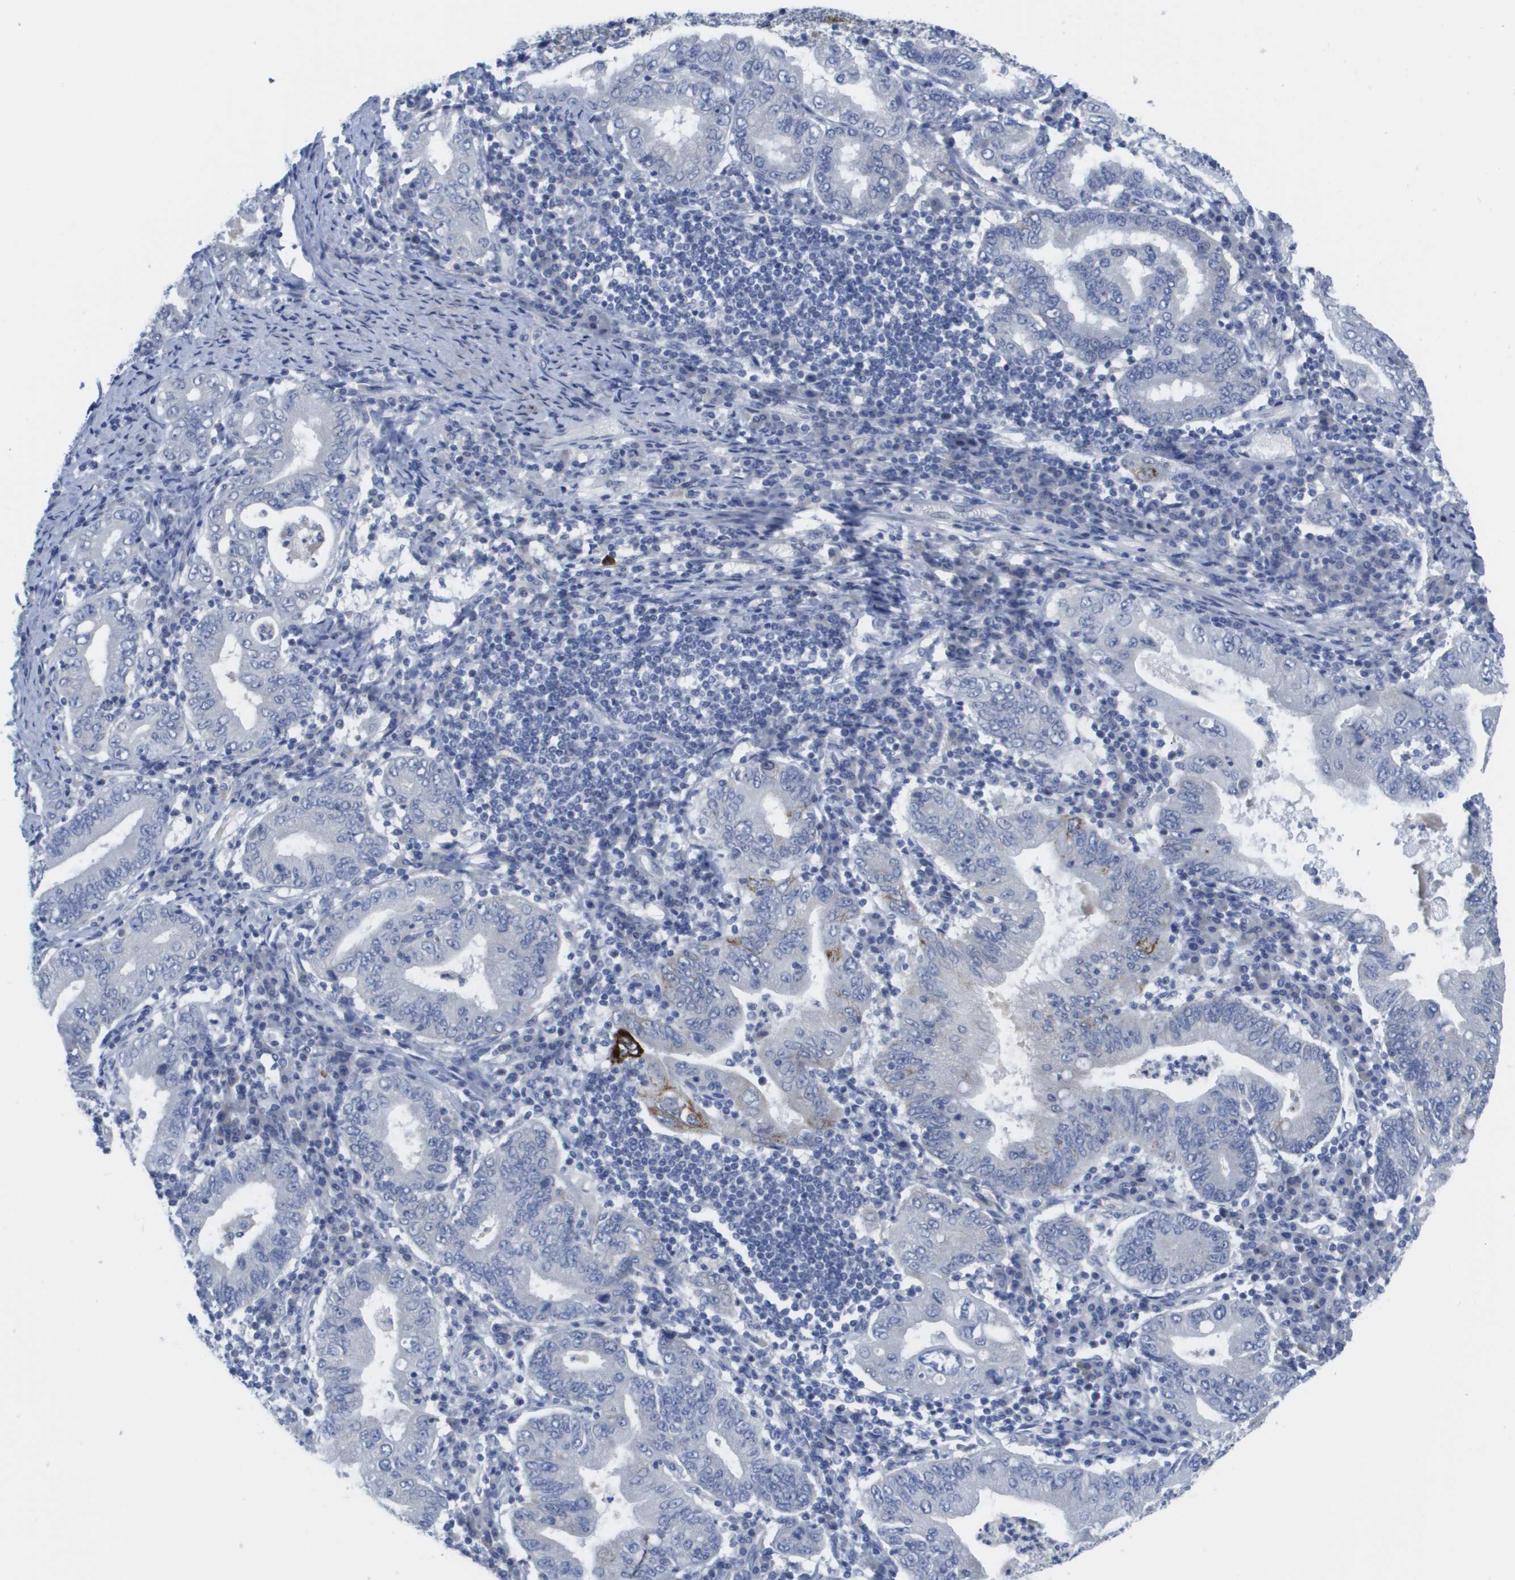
{"staining": {"intensity": "negative", "quantity": "none", "location": "none"}, "tissue": "stomach cancer", "cell_type": "Tumor cells", "image_type": "cancer", "snomed": [{"axis": "morphology", "description": "Normal tissue, NOS"}, {"axis": "morphology", "description": "Adenocarcinoma, NOS"}, {"axis": "topography", "description": "Esophagus"}, {"axis": "topography", "description": "Stomach, upper"}, {"axis": "topography", "description": "Peripheral nerve tissue"}], "caption": "This is a histopathology image of immunohistochemistry staining of stomach cancer, which shows no expression in tumor cells.", "gene": "PDE4A", "patient": {"sex": "male", "age": 62}}